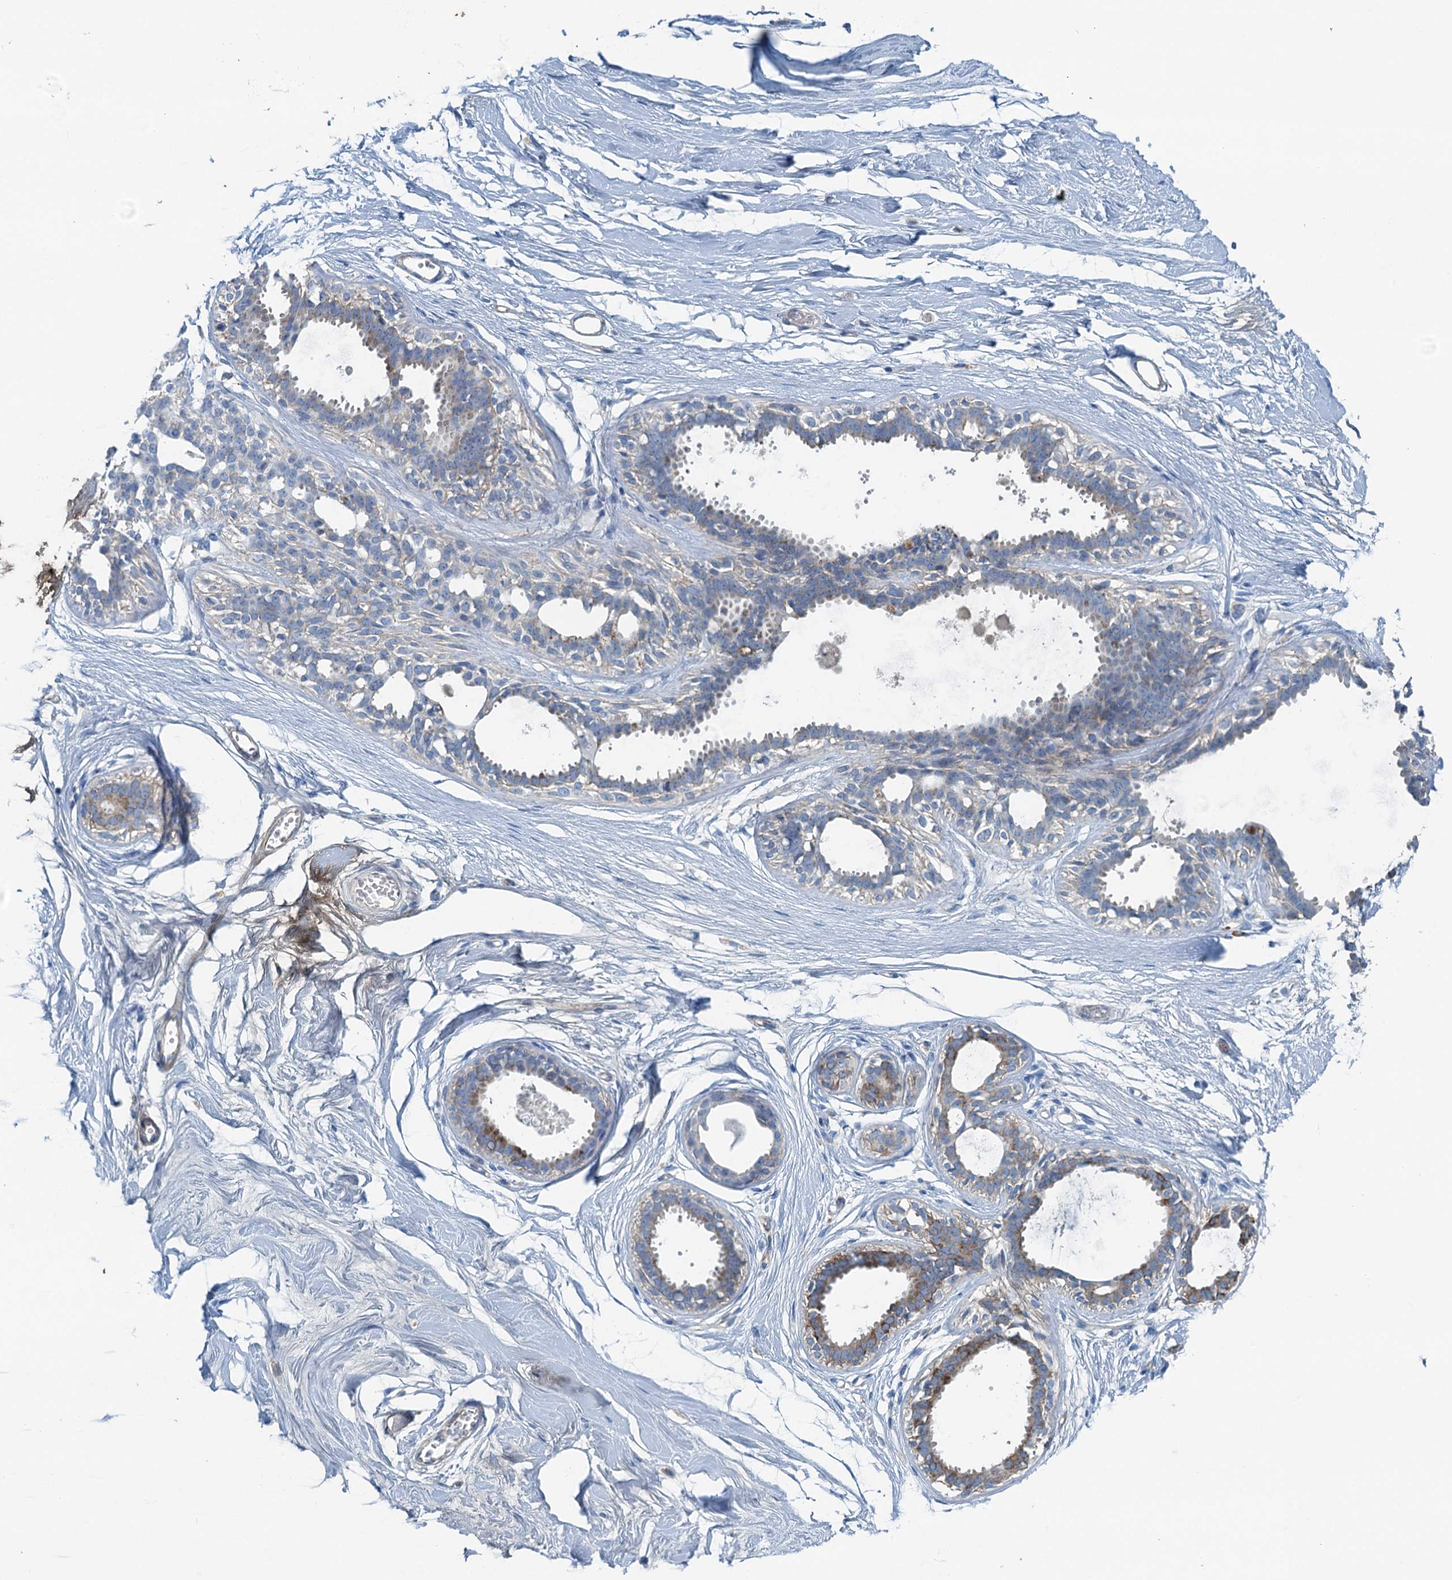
{"staining": {"intensity": "negative", "quantity": "none", "location": "none"}, "tissue": "breast", "cell_type": "Adipocytes", "image_type": "normal", "snomed": [{"axis": "morphology", "description": "Normal tissue, NOS"}, {"axis": "topography", "description": "Breast"}], "caption": "DAB (3,3'-diaminobenzidine) immunohistochemical staining of normal human breast reveals no significant positivity in adipocytes.", "gene": "THAP10", "patient": {"sex": "female", "age": 45}}